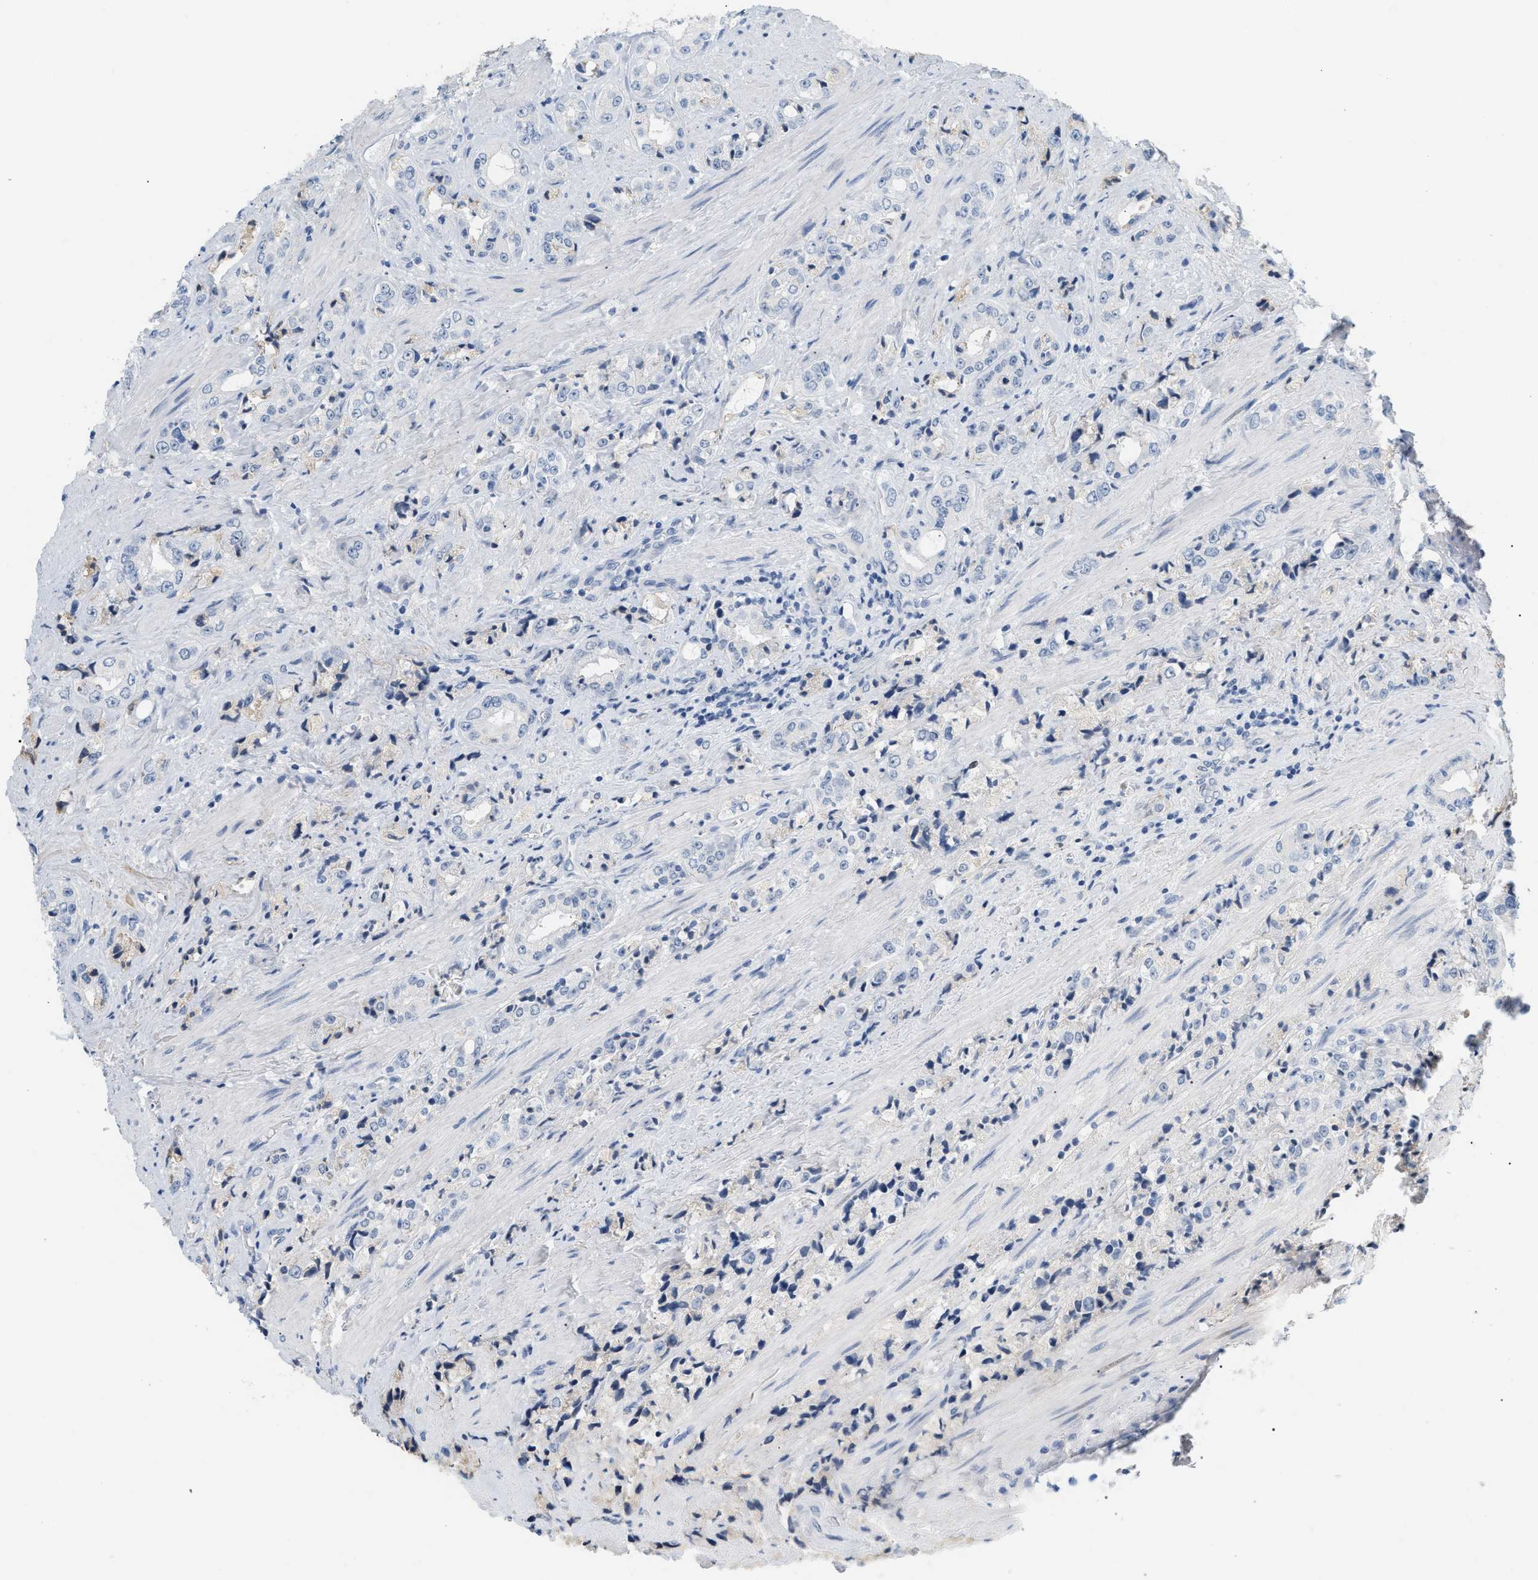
{"staining": {"intensity": "negative", "quantity": "none", "location": "none"}, "tissue": "prostate cancer", "cell_type": "Tumor cells", "image_type": "cancer", "snomed": [{"axis": "morphology", "description": "Adenocarcinoma, High grade"}, {"axis": "topography", "description": "Prostate"}], "caption": "Immunohistochemistry (IHC) histopathology image of neoplastic tissue: human high-grade adenocarcinoma (prostate) stained with DAB (3,3'-diaminobenzidine) reveals no significant protein staining in tumor cells.", "gene": "CFH", "patient": {"sex": "male", "age": 61}}